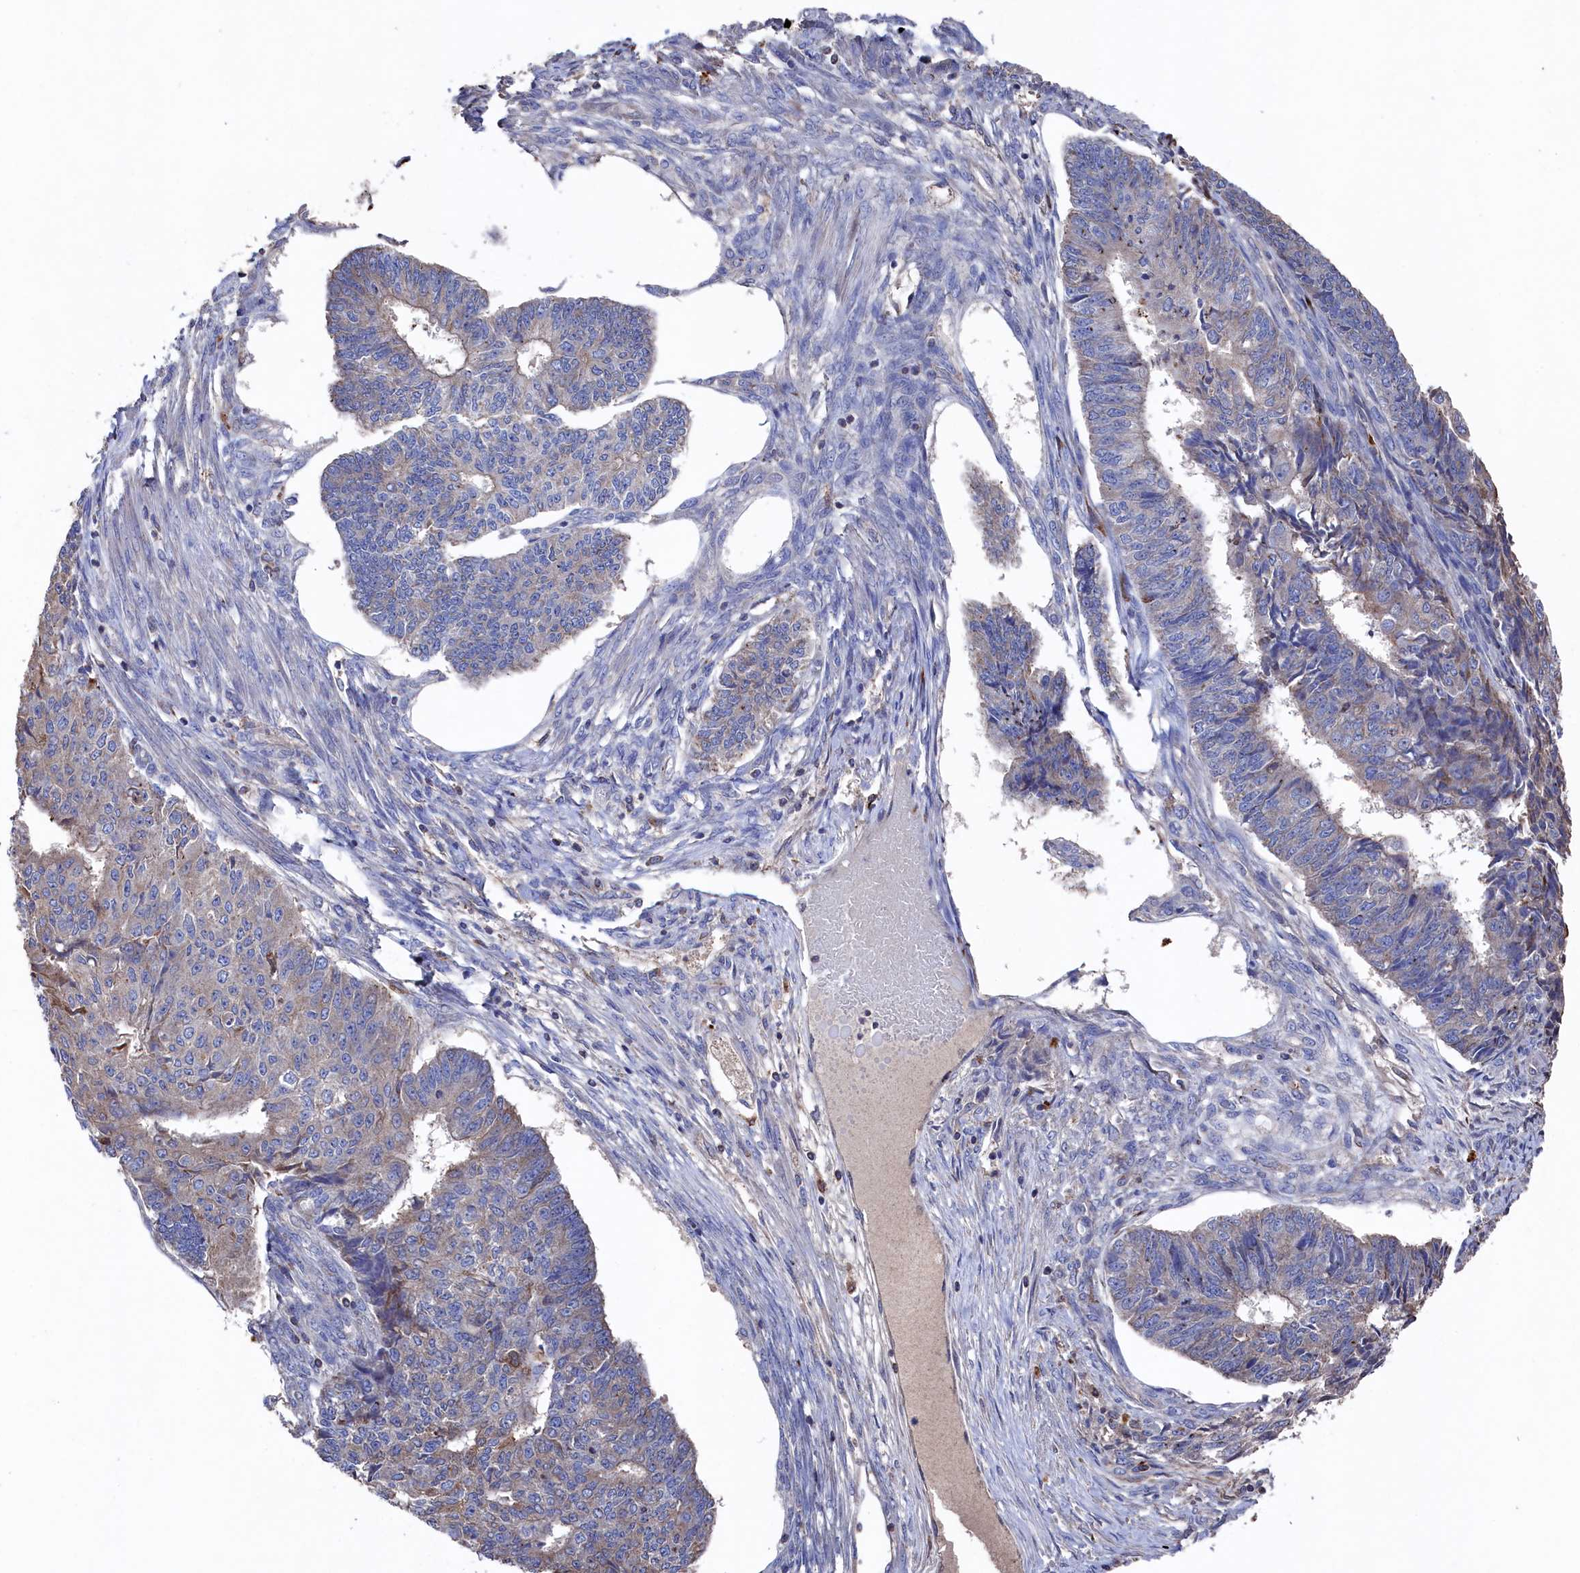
{"staining": {"intensity": "weak", "quantity": "25%-75%", "location": "cytoplasmic/membranous"}, "tissue": "endometrial cancer", "cell_type": "Tumor cells", "image_type": "cancer", "snomed": [{"axis": "morphology", "description": "Adenocarcinoma, NOS"}, {"axis": "topography", "description": "Endometrium"}], "caption": "Immunohistochemical staining of endometrial cancer (adenocarcinoma) shows weak cytoplasmic/membranous protein positivity in approximately 25%-75% of tumor cells.", "gene": "TK2", "patient": {"sex": "female", "age": 32}}